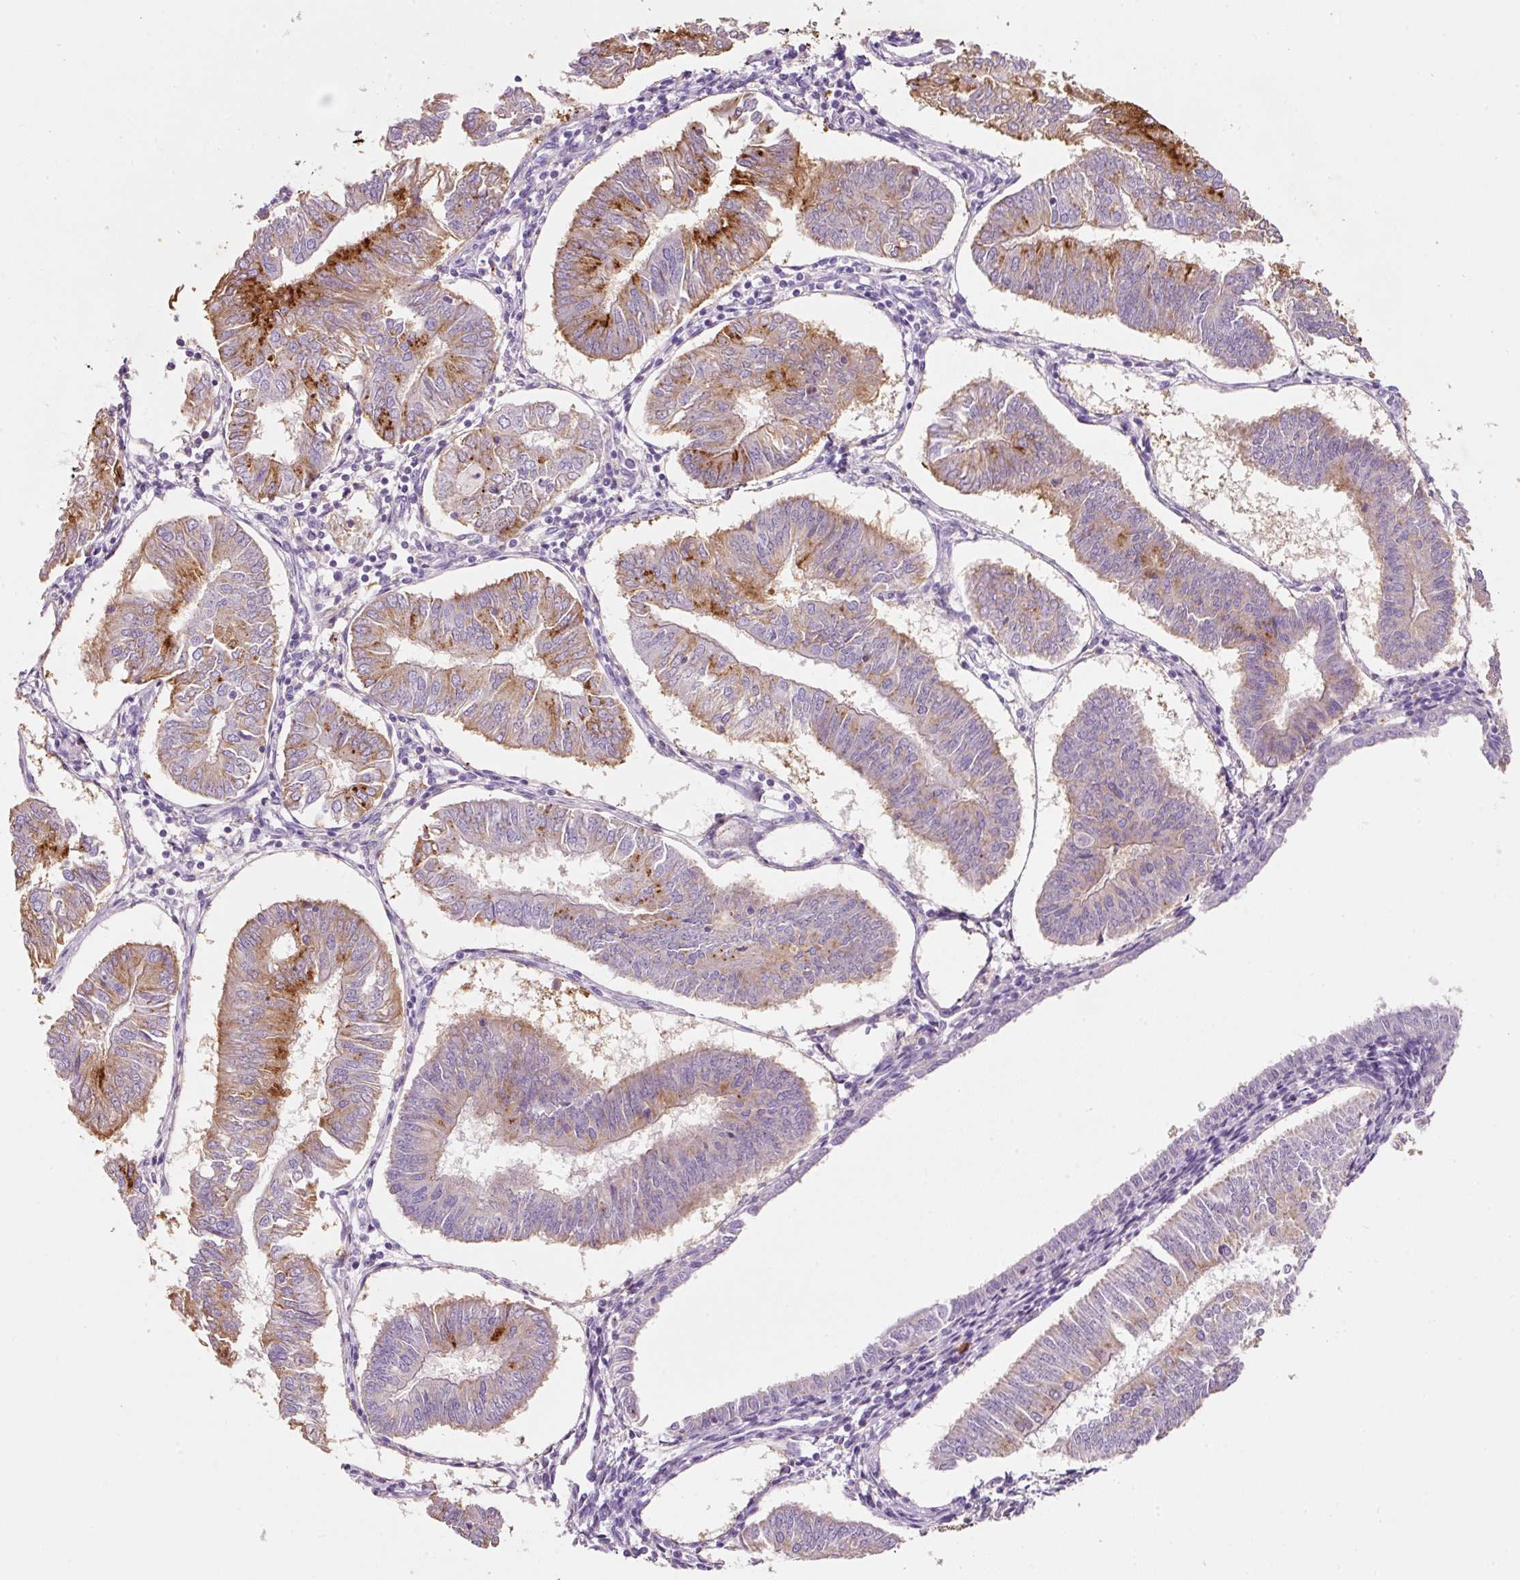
{"staining": {"intensity": "moderate", "quantity": "25%-75%", "location": "cytoplasmic/membranous"}, "tissue": "endometrial cancer", "cell_type": "Tumor cells", "image_type": "cancer", "snomed": [{"axis": "morphology", "description": "Adenocarcinoma, NOS"}, {"axis": "topography", "description": "Endometrium"}], "caption": "Protein expression analysis of endometrial cancer exhibits moderate cytoplasmic/membranous expression in about 25%-75% of tumor cells. (DAB (3,3'-diaminobenzidine) = brown stain, brightfield microscopy at high magnification).", "gene": "TMC8", "patient": {"sex": "female", "age": 58}}